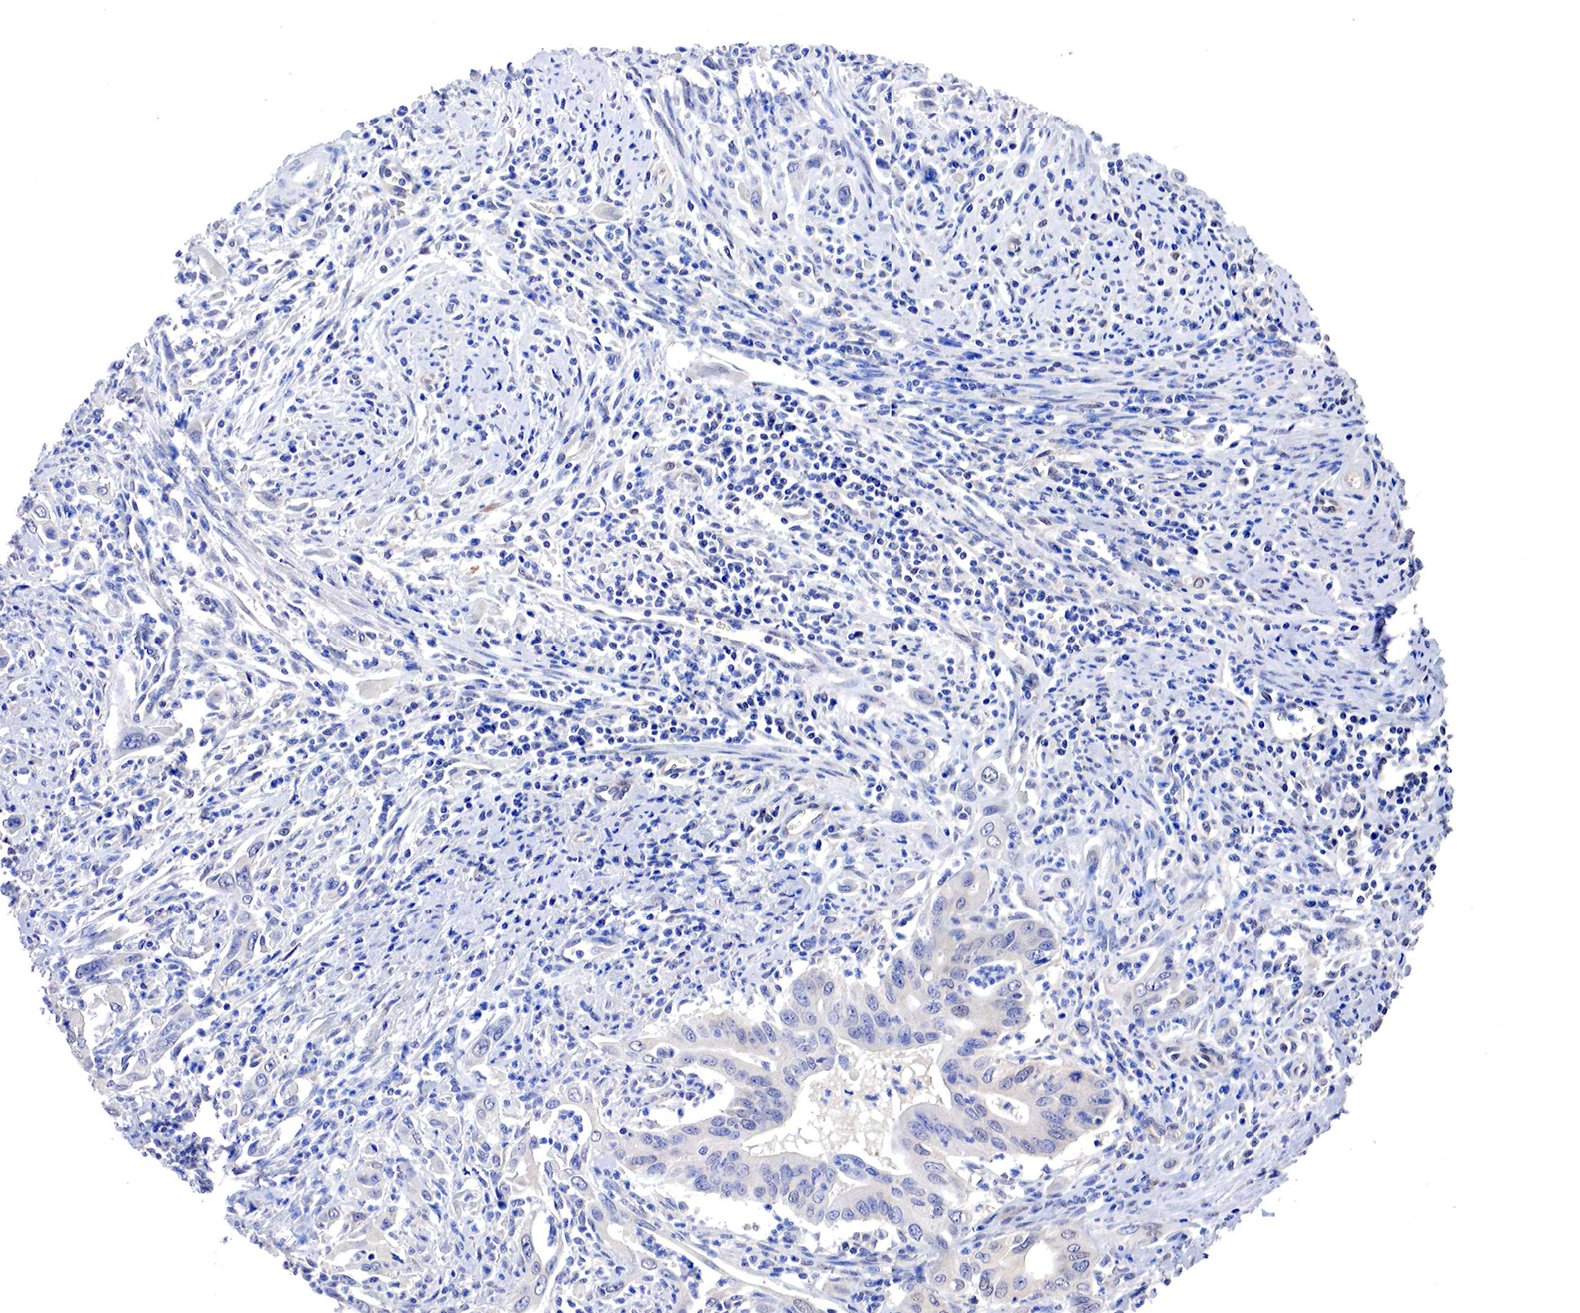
{"staining": {"intensity": "weak", "quantity": "<25%", "location": "cytoplasmic/membranous"}, "tissue": "cervical cancer", "cell_type": "Tumor cells", "image_type": "cancer", "snomed": [{"axis": "morphology", "description": "Normal tissue, NOS"}, {"axis": "morphology", "description": "Adenocarcinoma, NOS"}, {"axis": "topography", "description": "Cervix"}], "caption": "The image exhibits no significant staining in tumor cells of cervical cancer (adenocarcinoma).", "gene": "PABIR2", "patient": {"sex": "female", "age": 34}}